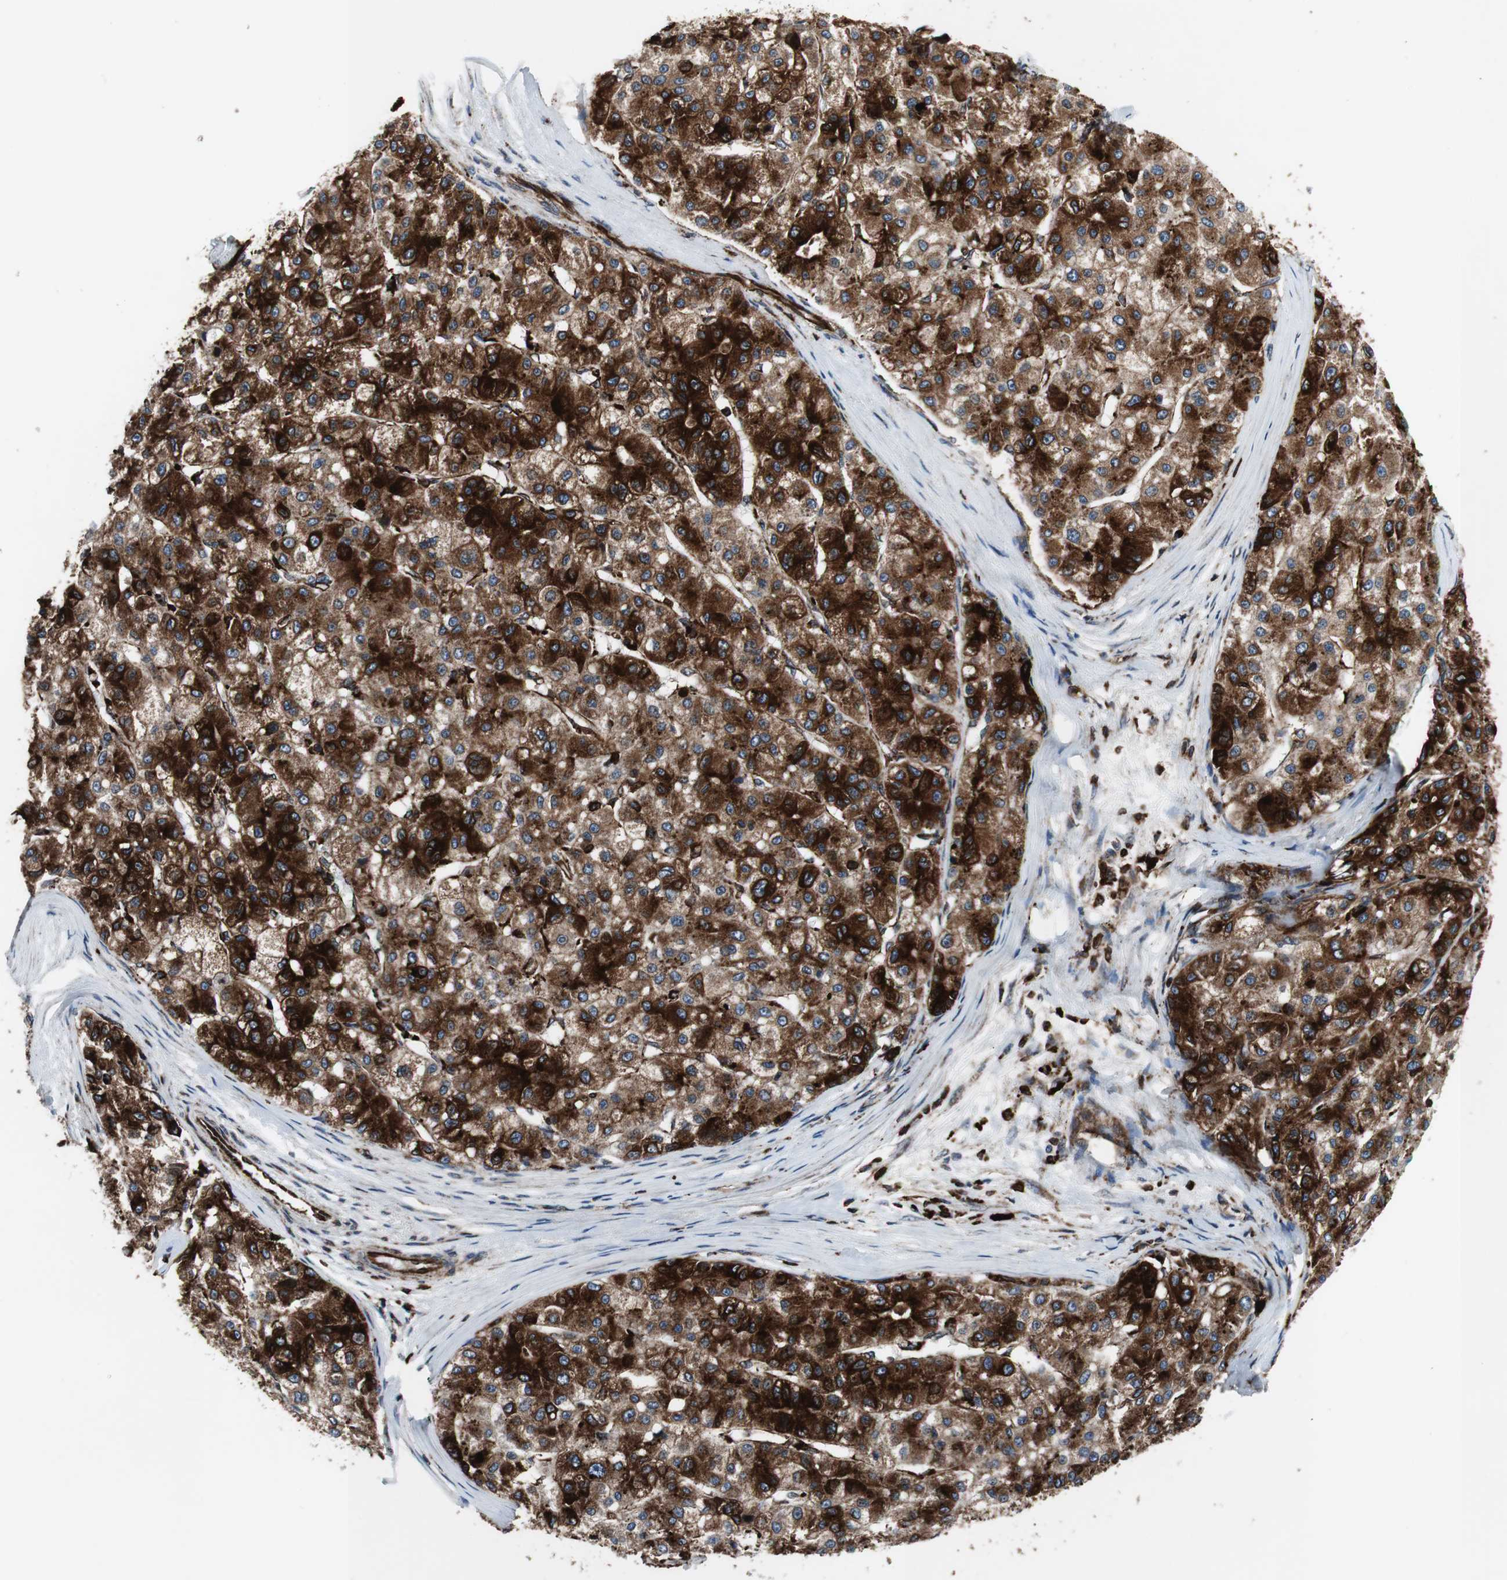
{"staining": {"intensity": "strong", "quantity": ">75%", "location": "cytoplasmic/membranous"}, "tissue": "liver cancer", "cell_type": "Tumor cells", "image_type": "cancer", "snomed": [{"axis": "morphology", "description": "Carcinoma, Hepatocellular, NOS"}, {"axis": "topography", "description": "Liver"}], "caption": "Human hepatocellular carcinoma (liver) stained with a brown dye demonstrates strong cytoplasmic/membranous positive staining in about >75% of tumor cells.", "gene": "TUBA4A", "patient": {"sex": "male", "age": 80}}